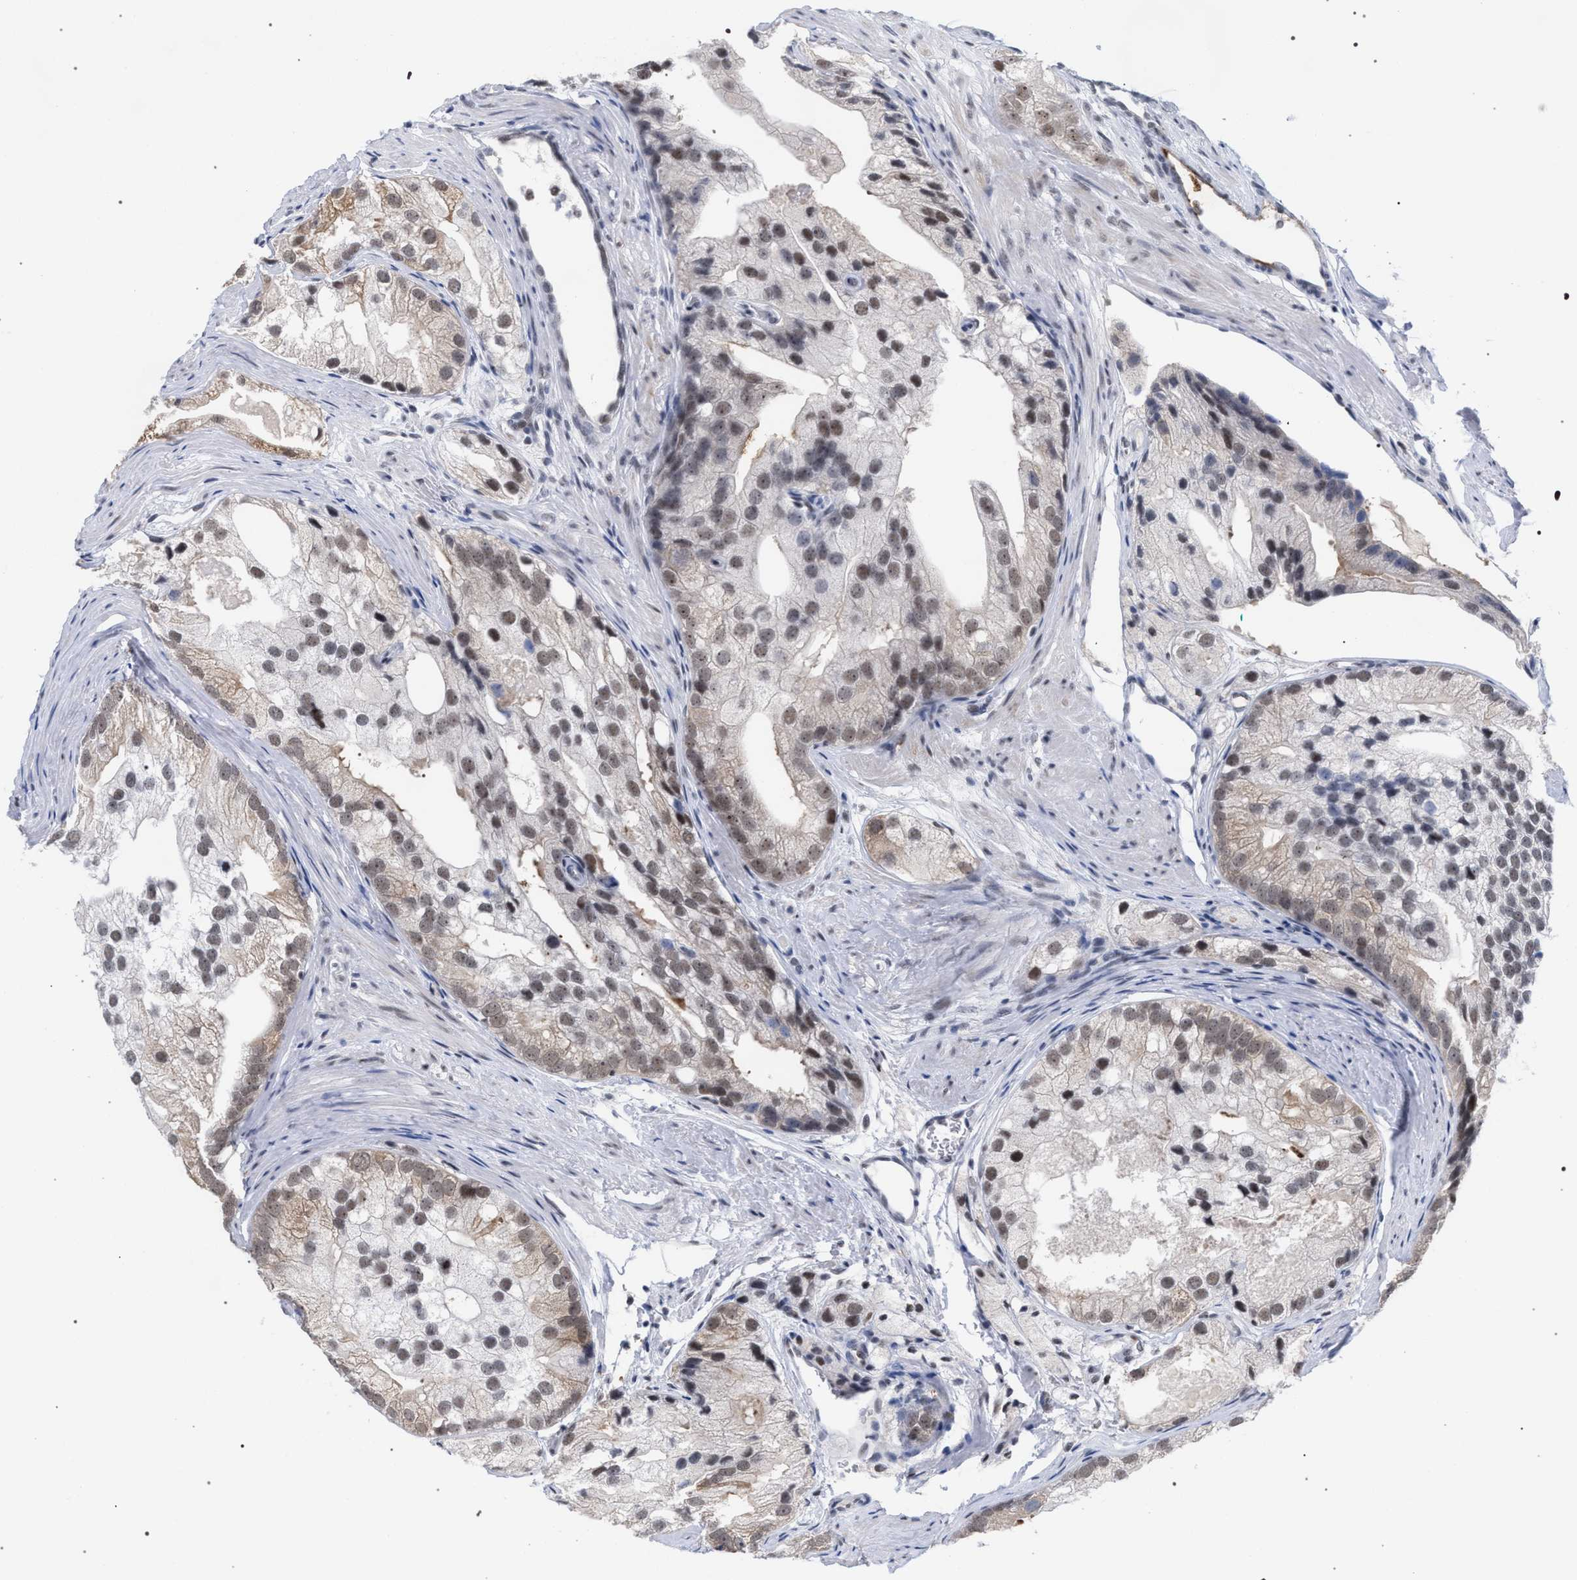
{"staining": {"intensity": "weak", "quantity": "25%-75%", "location": "cytoplasmic/membranous"}, "tissue": "prostate cancer", "cell_type": "Tumor cells", "image_type": "cancer", "snomed": [{"axis": "morphology", "description": "Adenocarcinoma, Low grade"}, {"axis": "topography", "description": "Prostate"}], "caption": "Protein staining of prostate cancer tissue shows weak cytoplasmic/membranous positivity in about 25%-75% of tumor cells.", "gene": "SCAF4", "patient": {"sex": "male", "age": 69}}